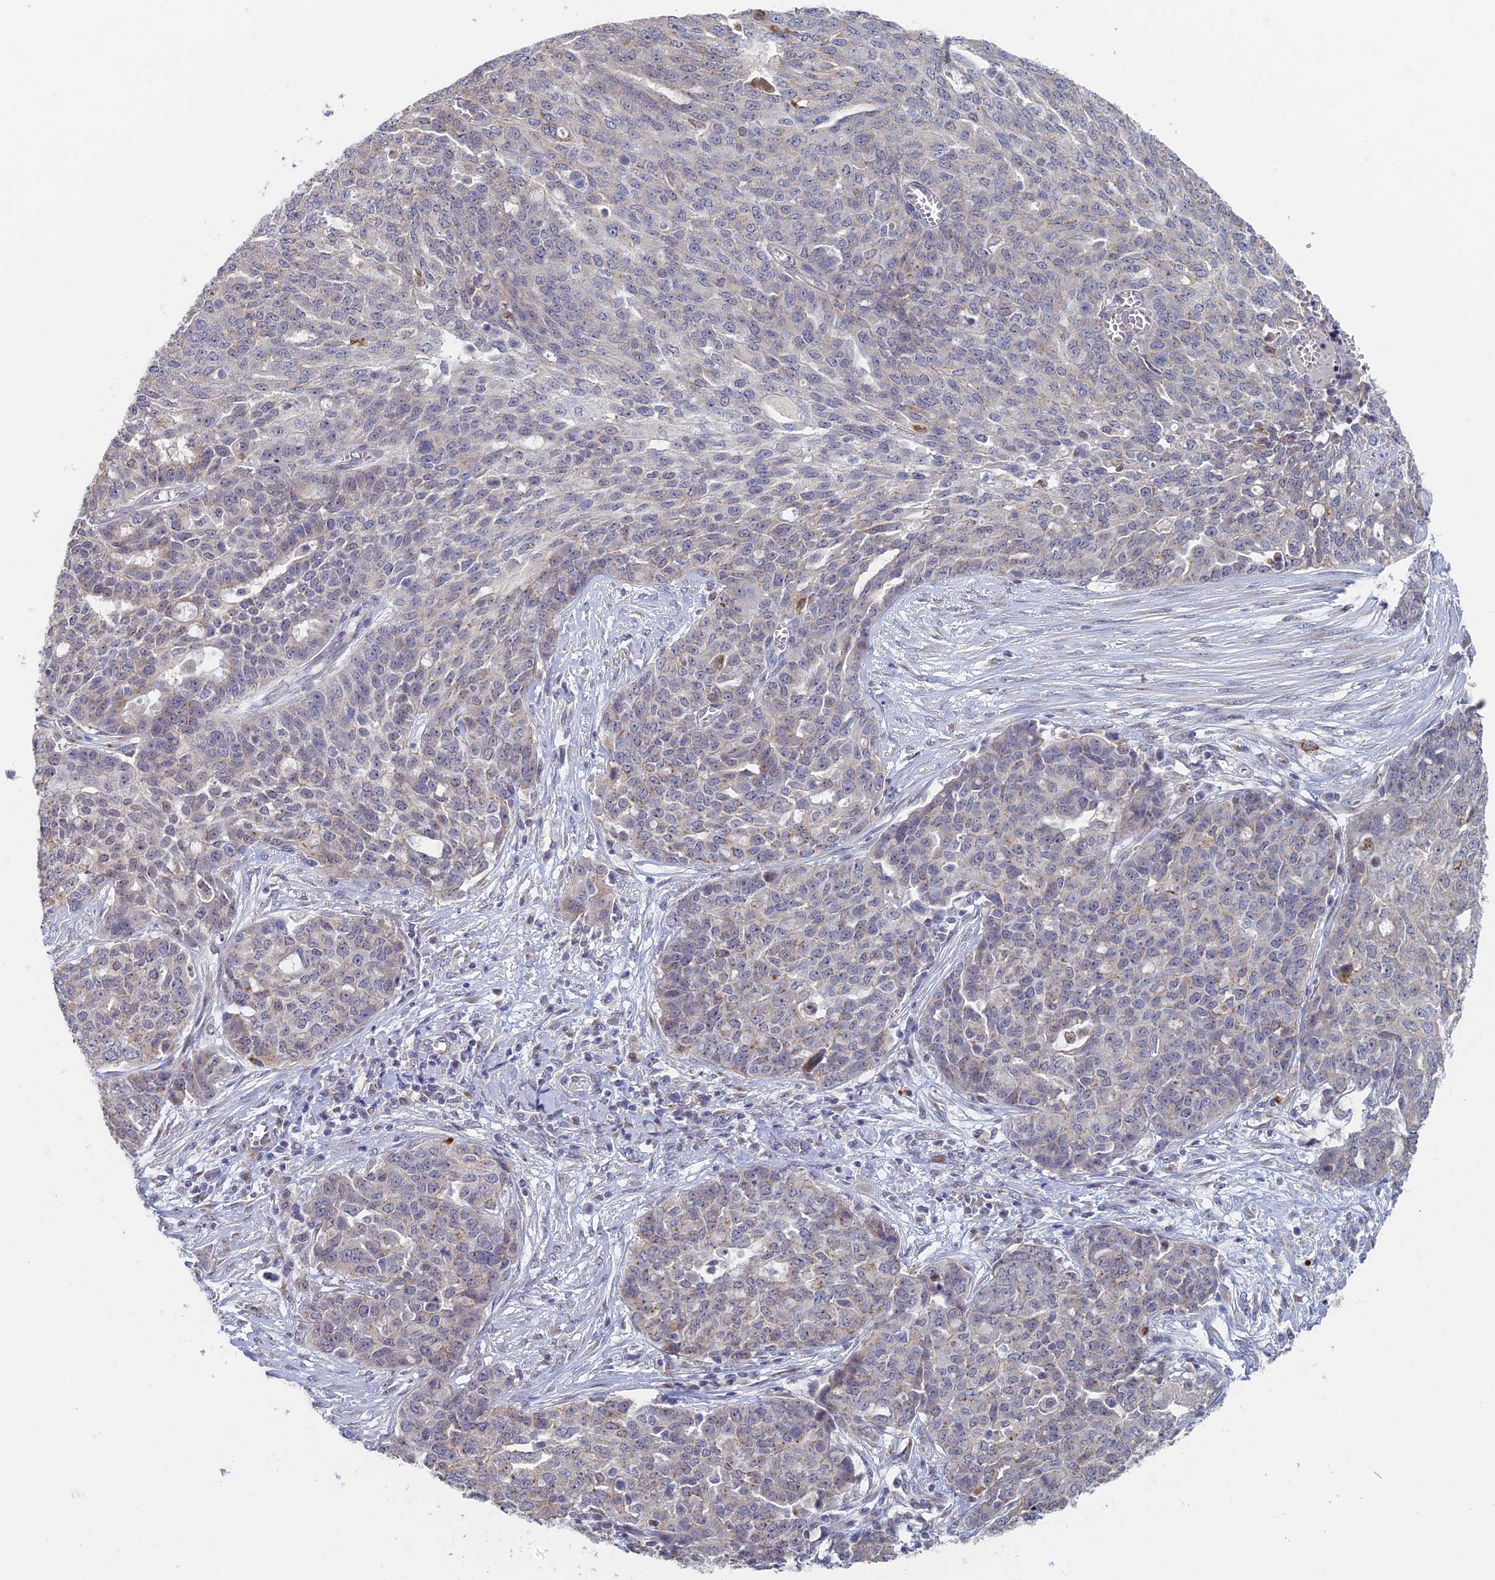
{"staining": {"intensity": "negative", "quantity": "none", "location": "none"}, "tissue": "ovarian cancer", "cell_type": "Tumor cells", "image_type": "cancer", "snomed": [{"axis": "morphology", "description": "Cystadenocarcinoma, serous, NOS"}, {"axis": "topography", "description": "Soft tissue"}, {"axis": "topography", "description": "Ovary"}], "caption": "The micrograph displays no significant expression in tumor cells of ovarian cancer (serous cystadenocarcinoma).", "gene": "GPATCH1", "patient": {"sex": "female", "age": 57}}